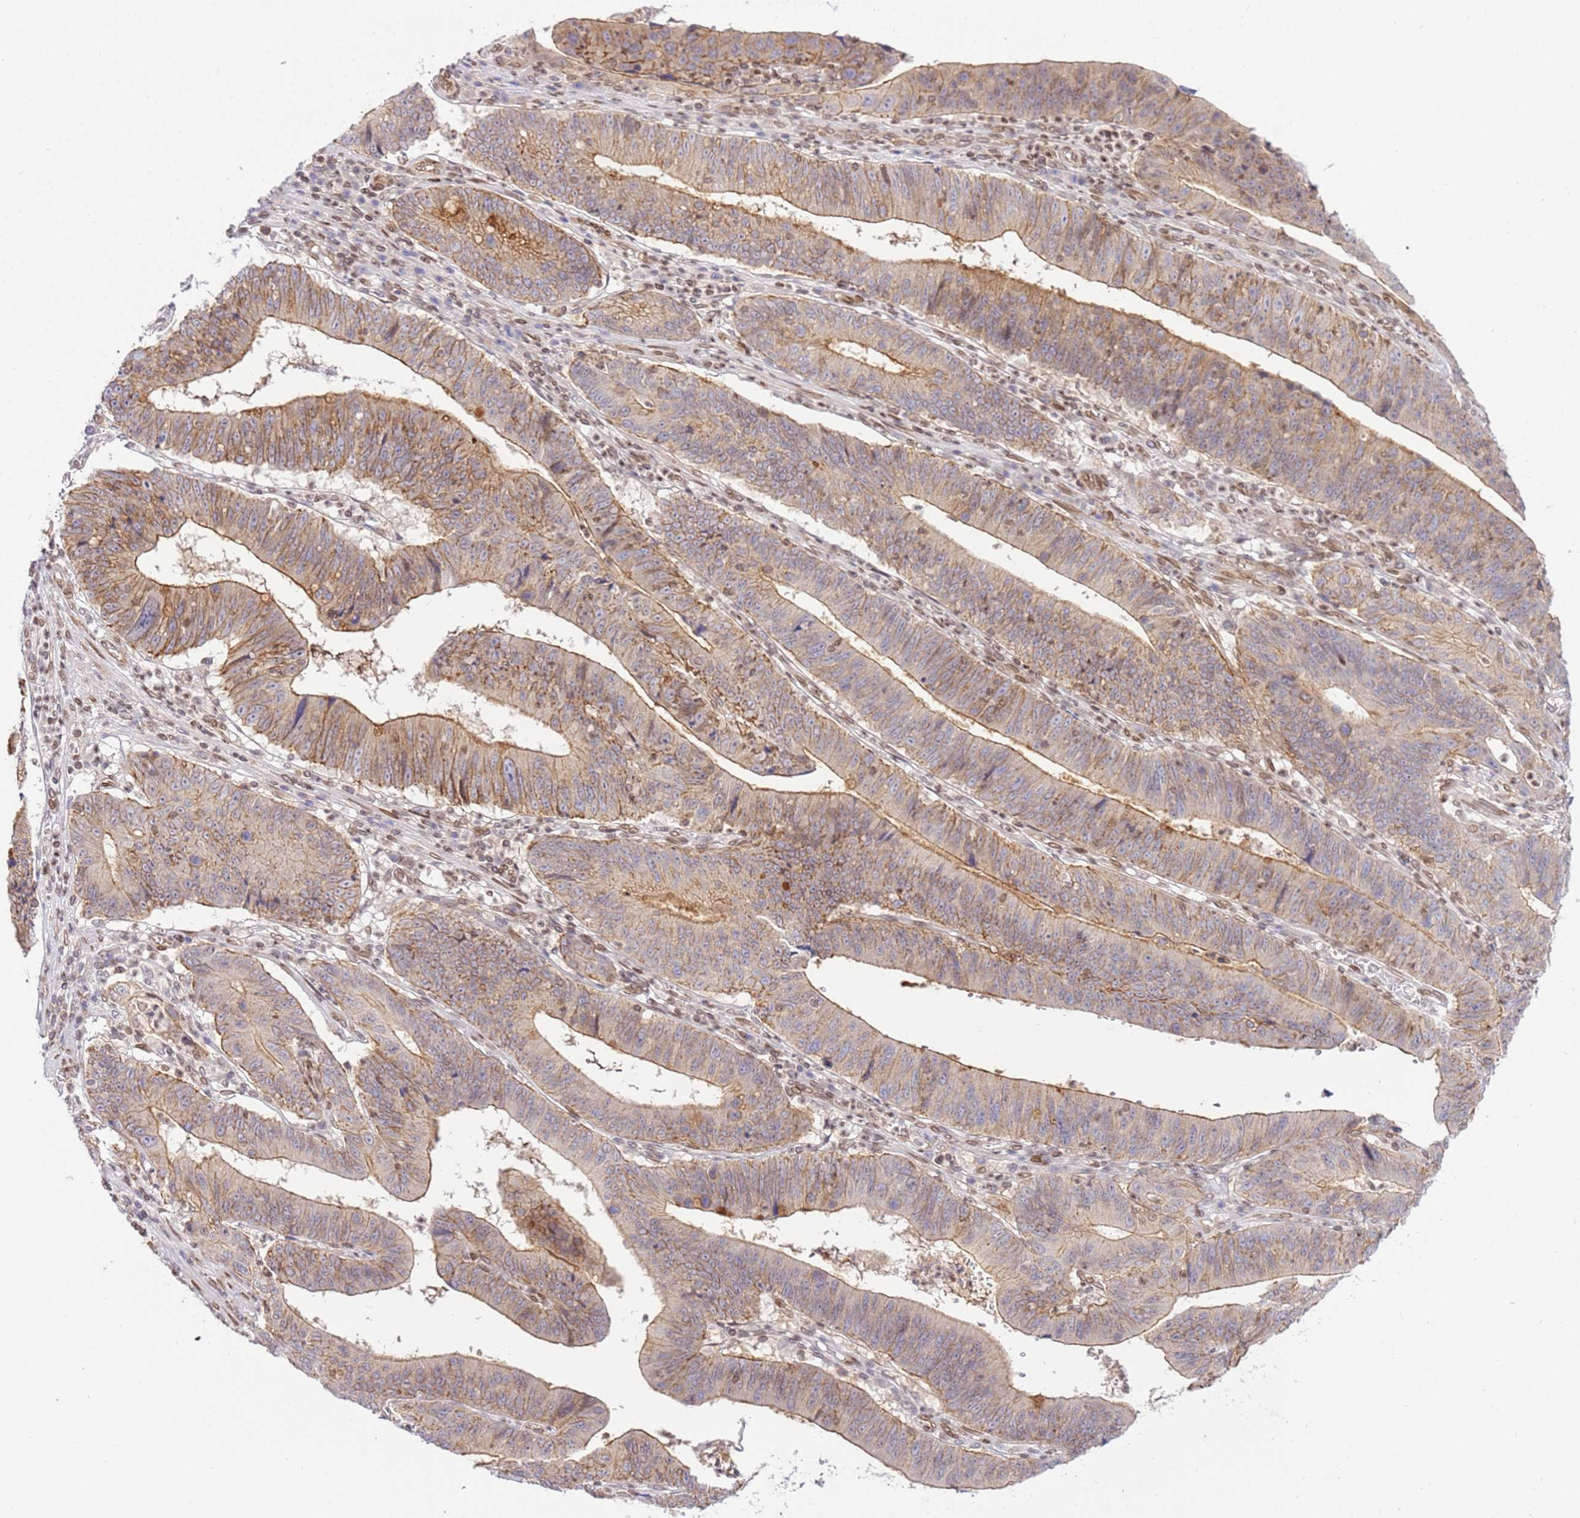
{"staining": {"intensity": "moderate", "quantity": "25%-75%", "location": "cytoplasmic/membranous"}, "tissue": "stomach cancer", "cell_type": "Tumor cells", "image_type": "cancer", "snomed": [{"axis": "morphology", "description": "Adenocarcinoma, NOS"}, {"axis": "topography", "description": "Stomach"}], "caption": "This is a histology image of immunohistochemistry (IHC) staining of stomach cancer, which shows moderate staining in the cytoplasmic/membranous of tumor cells.", "gene": "TRIM37", "patient": {"sex": "male", "age": 59}}